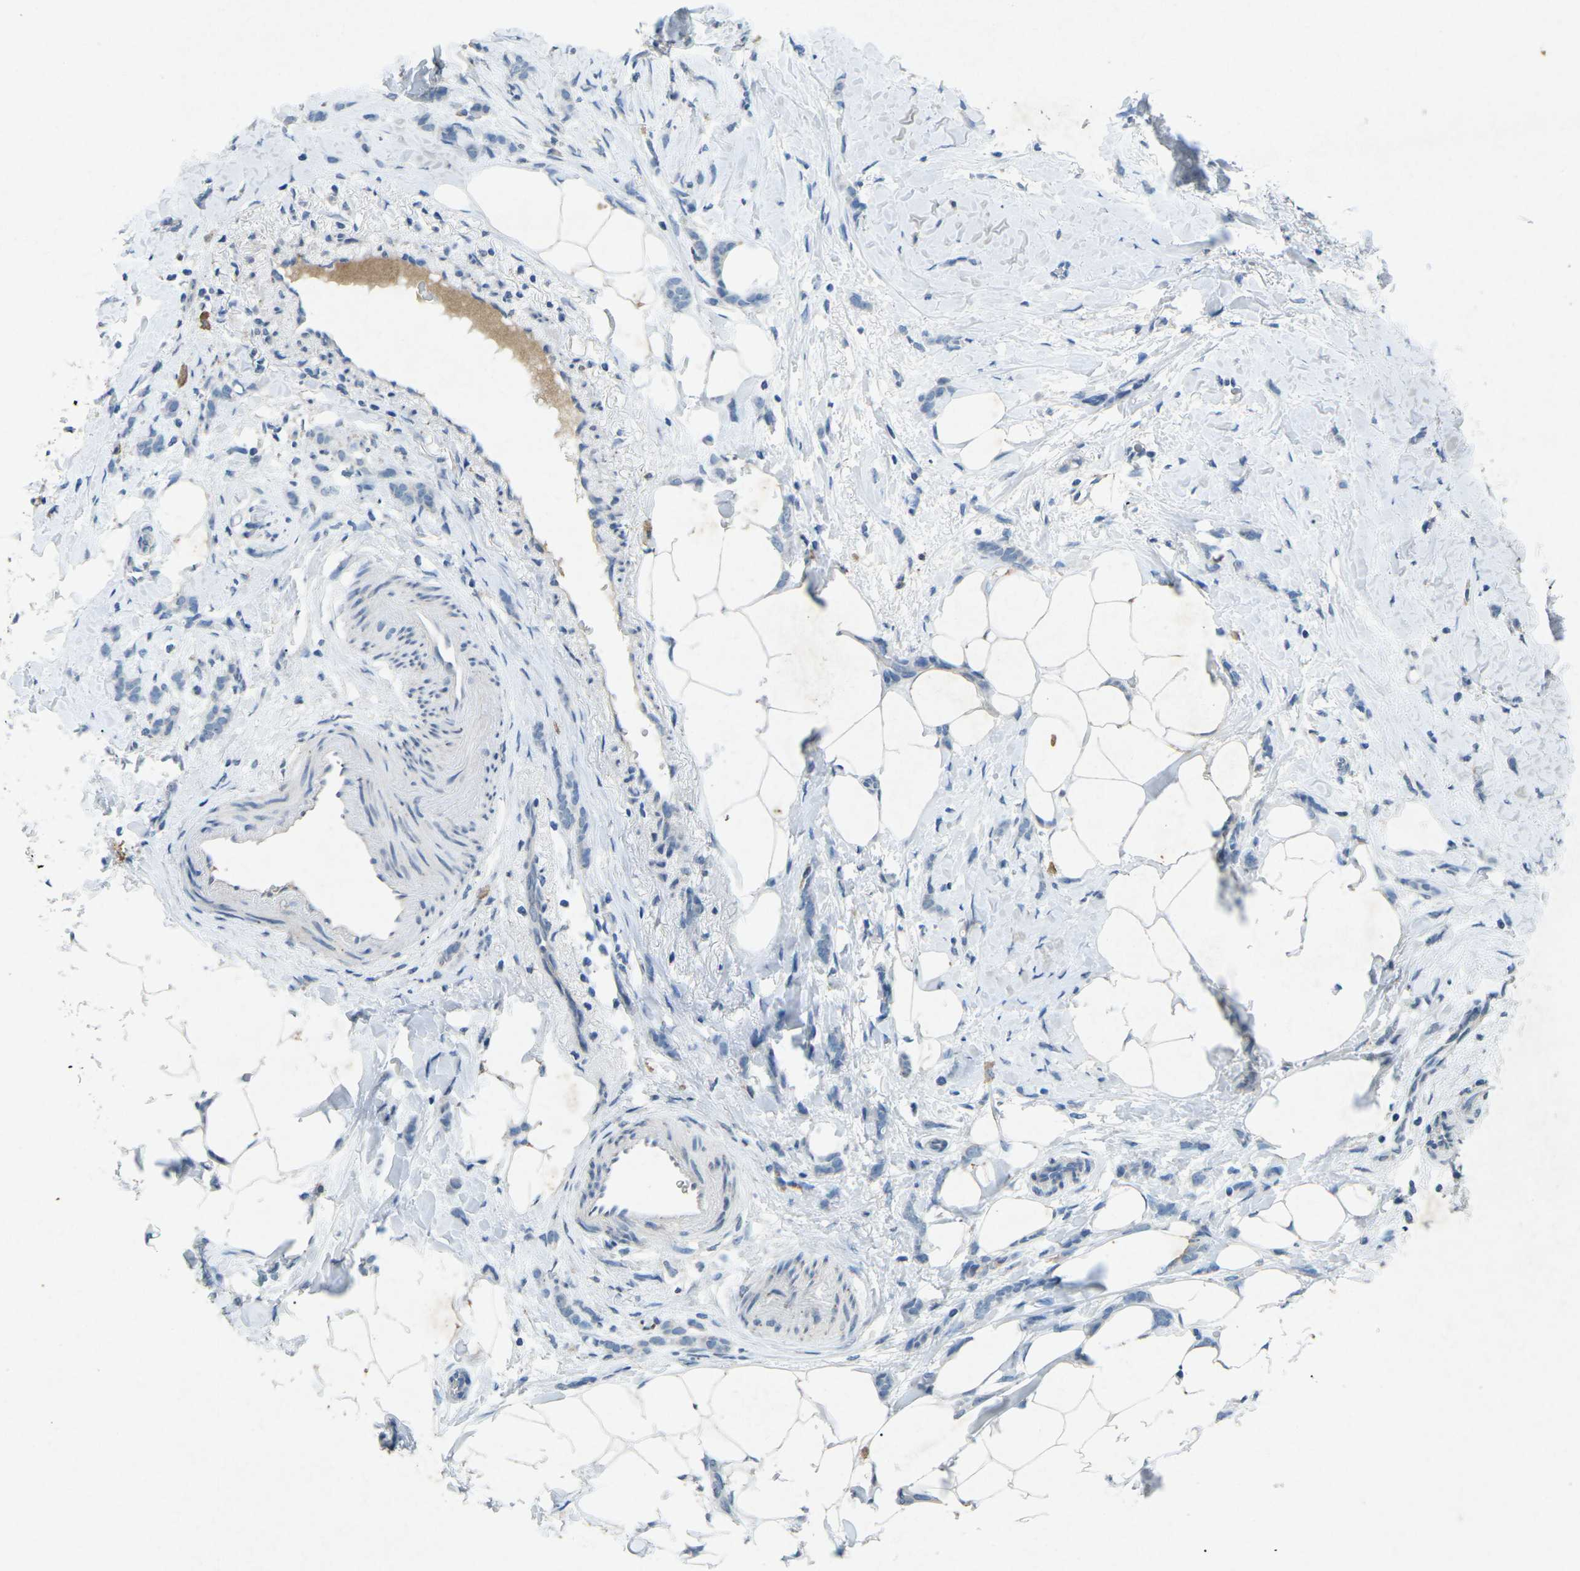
{"staining": {"intensity": "negative", "quantity": "none", "location": "none"}, "tissue": "breast cancer", "cell_type": "Tumor cells", "image_type": "cancer", "snomed": [{"axis": "morphology", "description": "Lobular carcinoma, in situ"}, {"axis": "morphology", "description": "Lobular carcinoma"}, {"axis": "topography", "description": "Breast"}], "caption": "Histopathology image shows no protein positivity in tumor cells of breast cancer (lobular carcinoma in situ) tissue. (Brightfield microscopy of DAB immunohistochemistry (IHC) at high magnification).", "gene": "A1BG", "patient": {"sex": "female", "age": 41}}